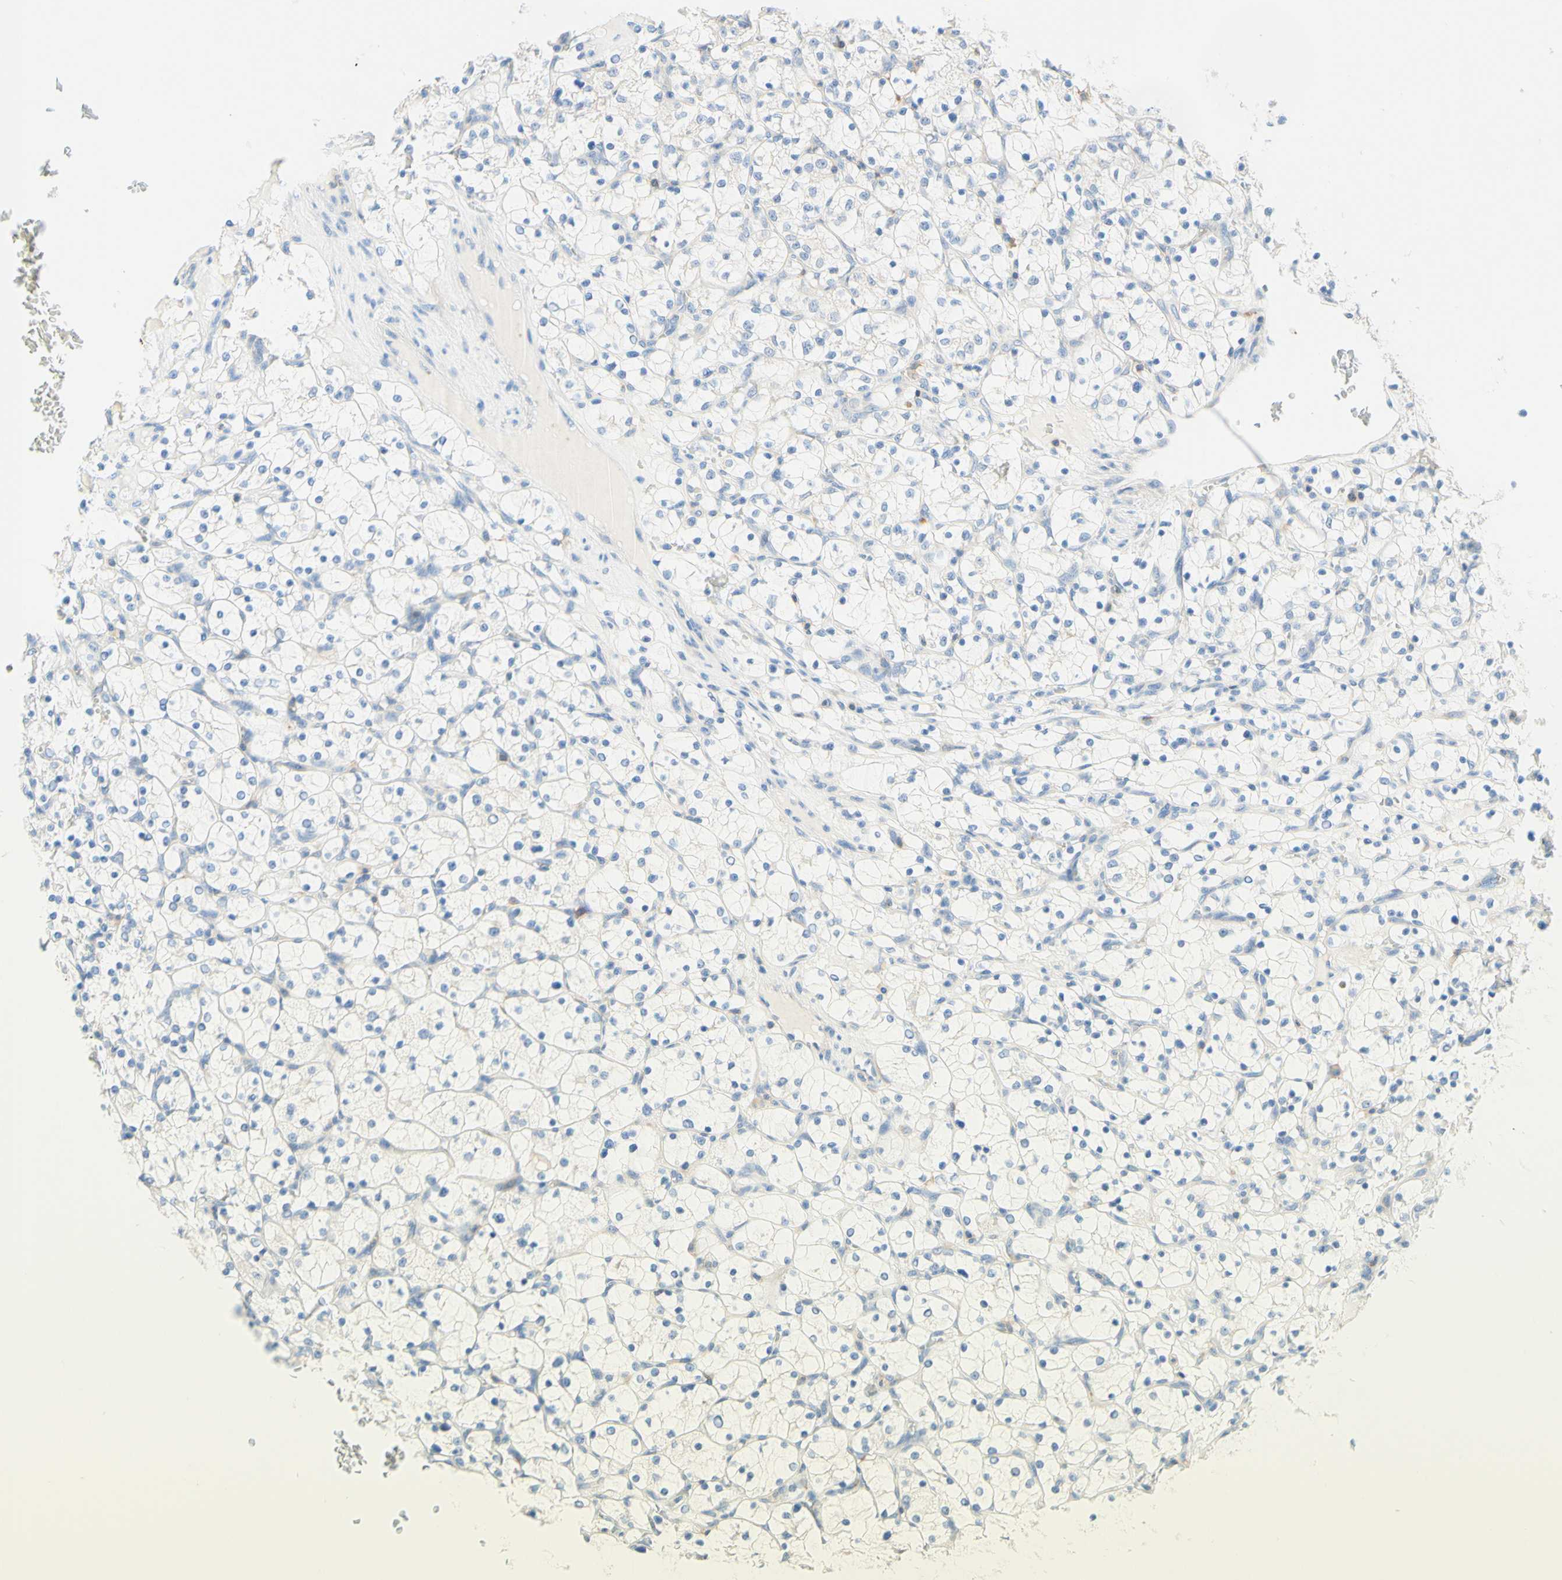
{"staining": {"intensity": "negative", "quantity": "none", "location": "none"}, "tissue": "renal cancer", "cell_type": "Tumor cells", "image_type": "cancer", "snomed": [{"axis": "morphology", "description": "Adenocarcinoma, NOS"}, {"axis": "topography", "description": "Kidney"}], "caption": "Tumor cells show no significant protein staining in renal adenocarcinoma.", "gene": "LAT", "patient": {"sex": "female", "age": 69}}